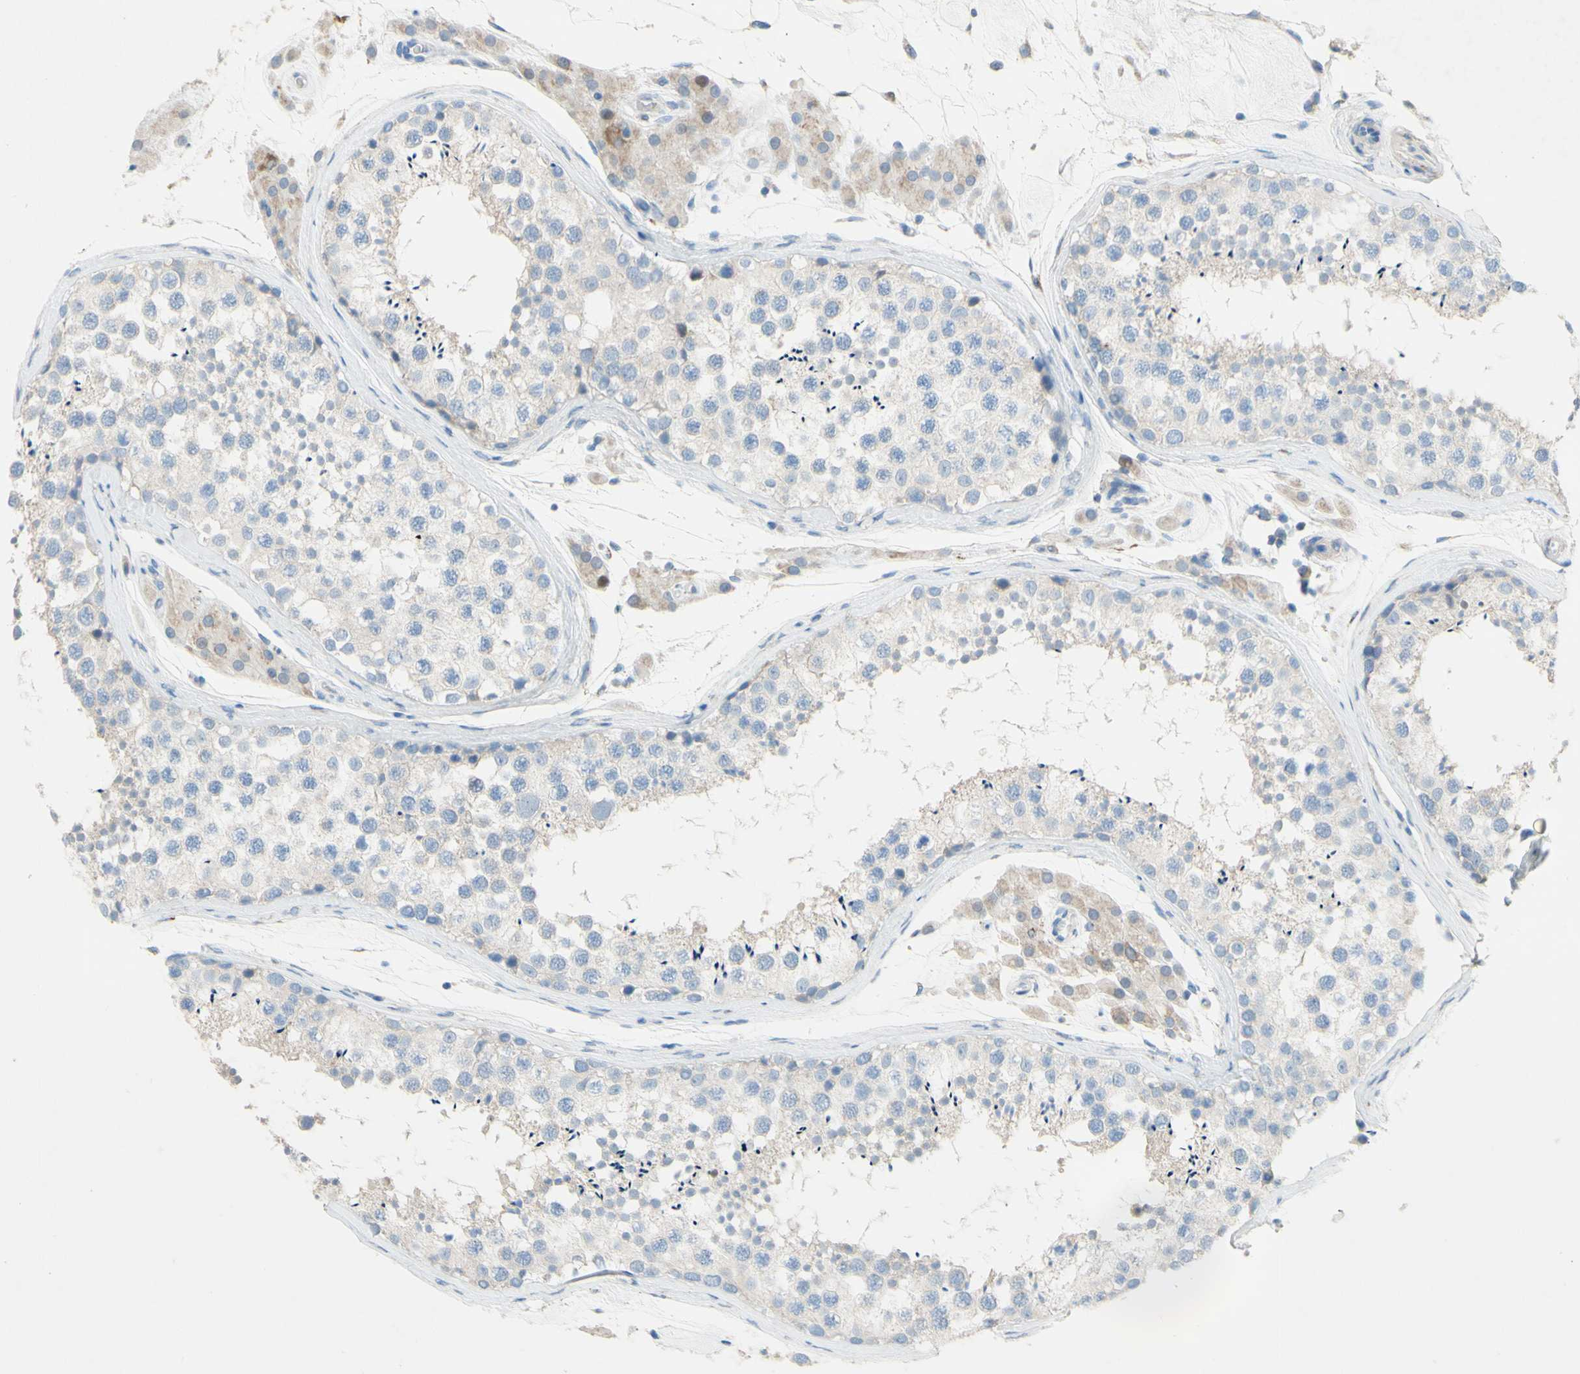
{"staining": {"intensity": "negative", "quantity": "none", "location": "none"}, "tissue": "testis", "cell_type": "Cells in seminiferous ducts", "image_type": "normal", "snomed": [{"axis": "morphology", "description": "Normal tissue, NOS"}, {"axis": "topography", "description": "Testis"}], "caption": "DAB immunohistochemical staining of benign testis shows no significant staining in cells in seminiferous ducts. (DAB immunohistochemistry (IHC) visualized using brightfield microscopy, high magnification).", "gene": "ACADL", "patient": {"sex": "male", "age": 46}}